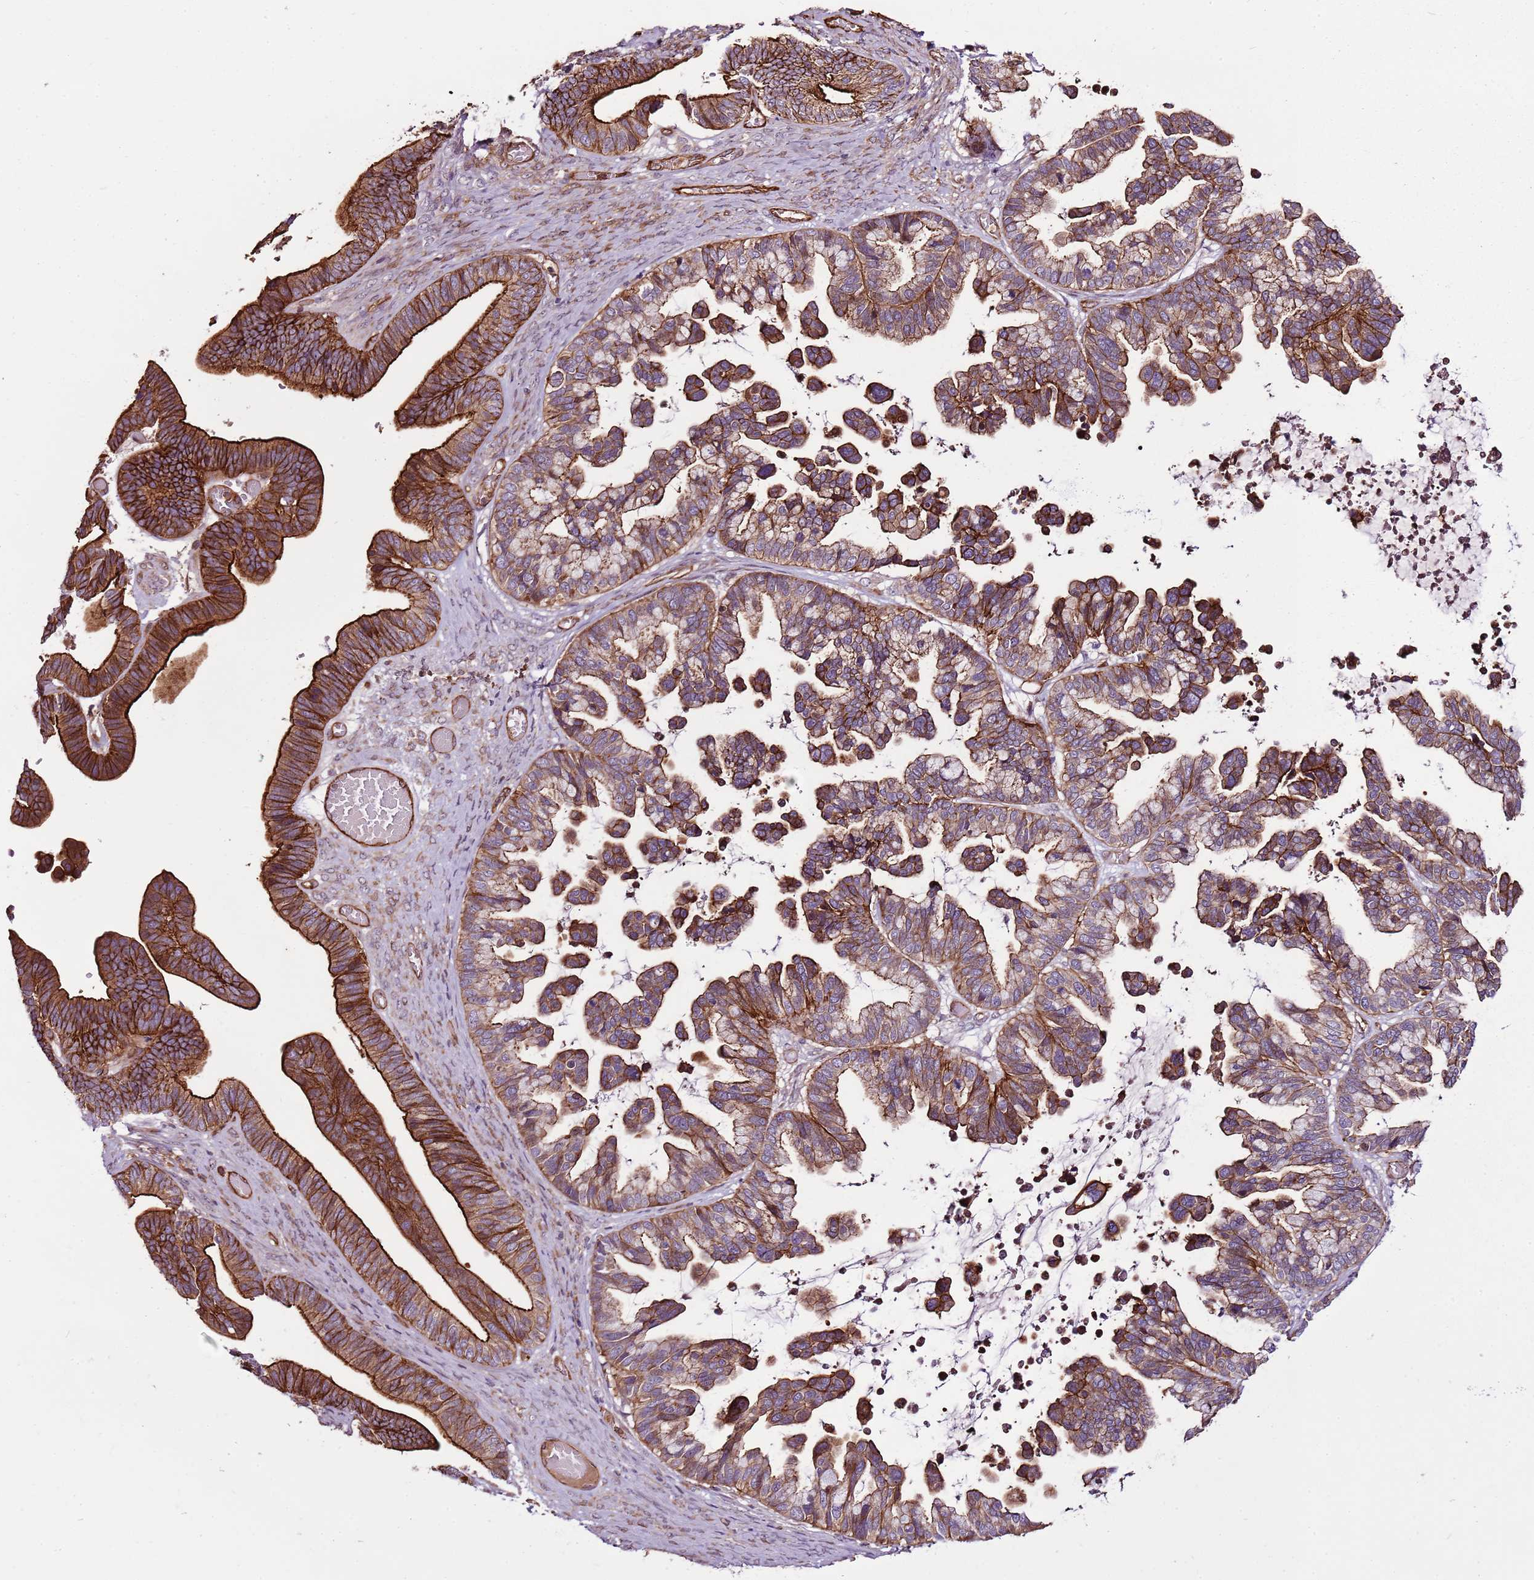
{"staining": {"intensity": "strong", "quantity": "25%-75%", "location": "cytoplasmic/membranous"}, "tissue": "ovarian cancer", "cell_type": "Tumor cells", "image_type": "cancer", "snomed": [{"axis": "morphology", "description": "Cystadenocarcinoma, serous, NOS"}, {"axis": "topography", "description": "Ovary"}], "caption": "Strong cytoplasmic/membranous protein positivity is present in about 25%-75% of tumor cells in ovarian cancer (serous cystadenocarcinoma).", "gene": "ZNF827", "patient": {"sex": "female", "age": 56}}